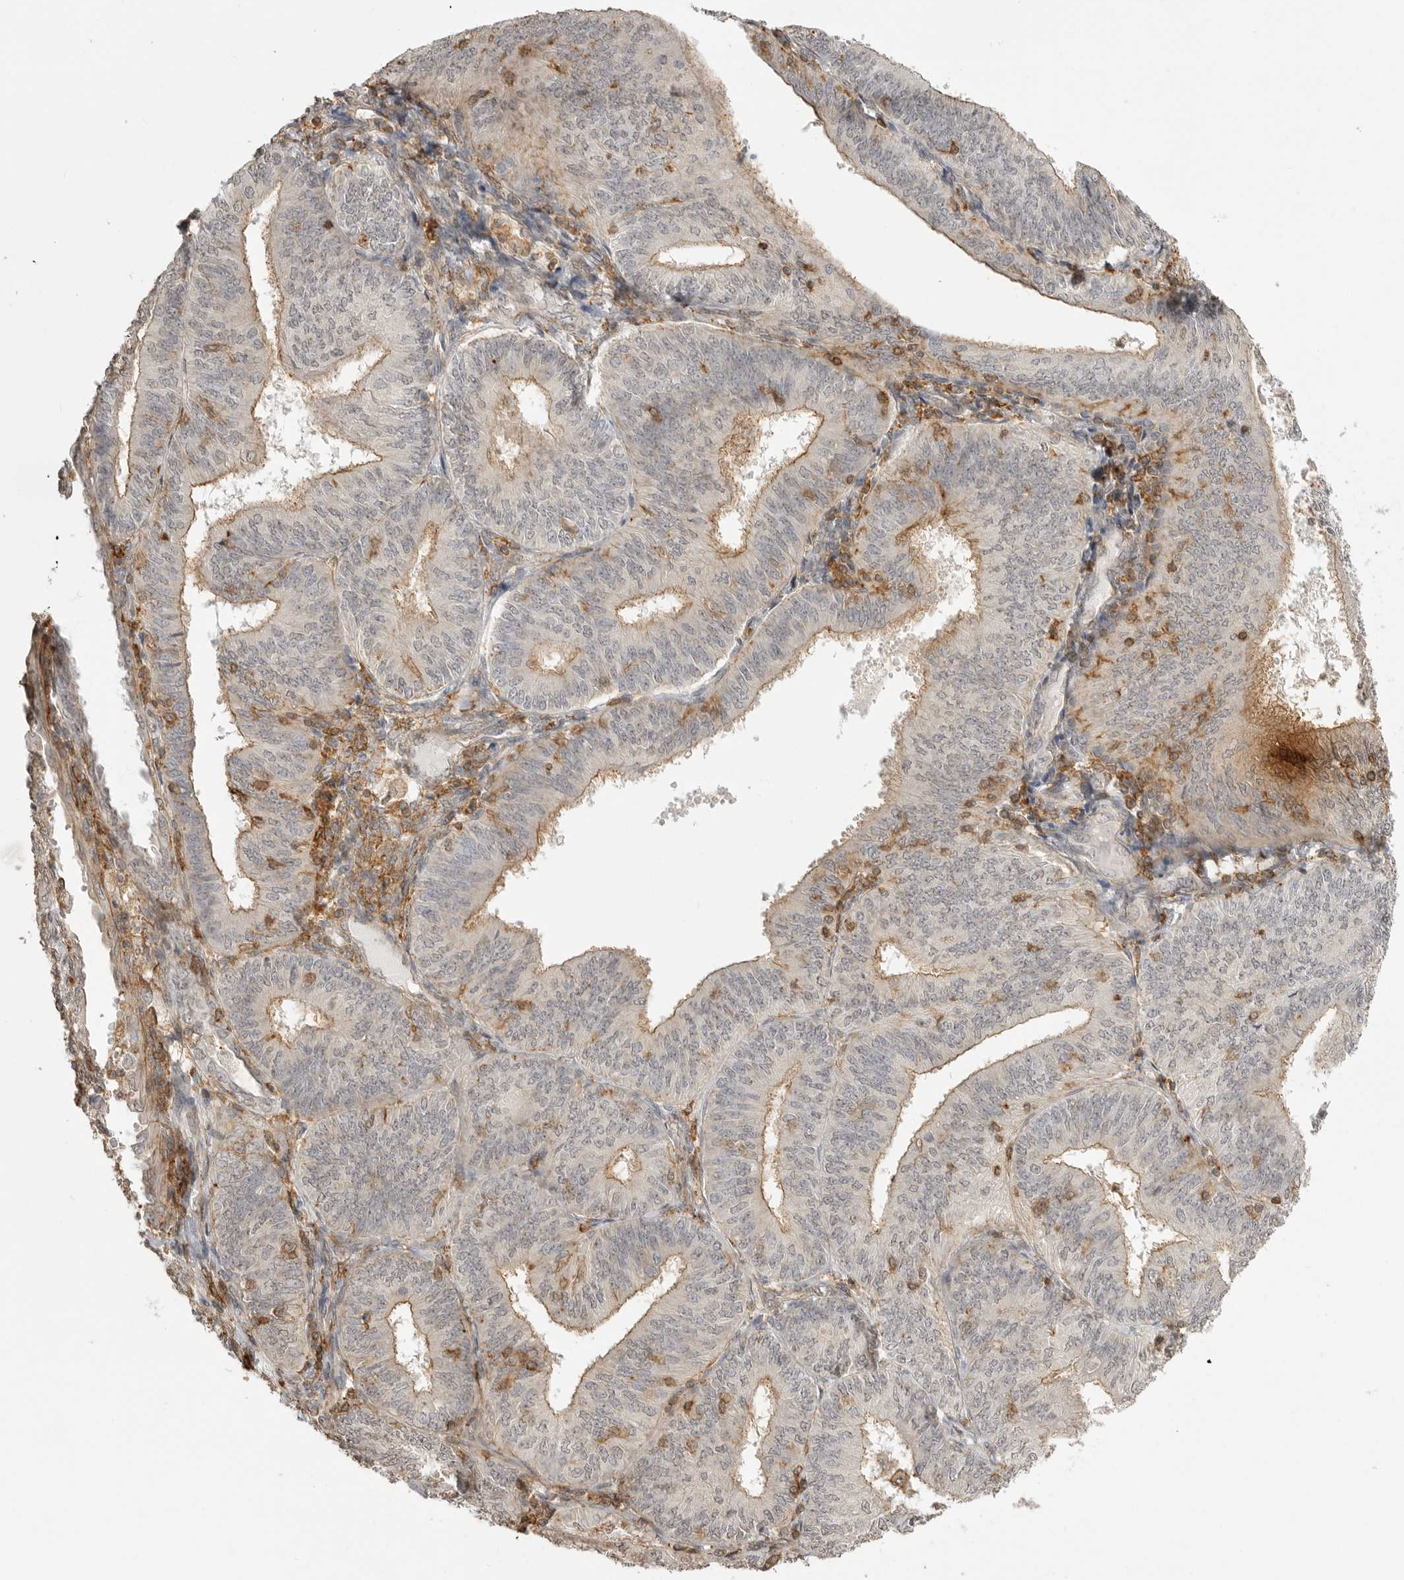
{"staining": {"intensity": "weak", "quantity": "25%-75%", "location": "cytoplasmic/membranous"}, "tissue": "endometrial cancer", "cell_type": "Tumor cells", "image_type": "cancer", "snomed": [{"axis": "morphology", "description": "Adenocarcinoma, NOS"}, {"axis": "topography", "description": "Endometrium"}], "caption": "Adenocarcinoma (endometrial) stained with DAB (3,3'-diaminobenzidine) IHC shows low levels of weak cytoplasmic/membranous positivity in about 25%-75% of tumor cells. (DAB = brown stain, brightfield microscopy at high magnification).", "gene": "GPC2", "patient": {"sex": "female", "age": 58}}